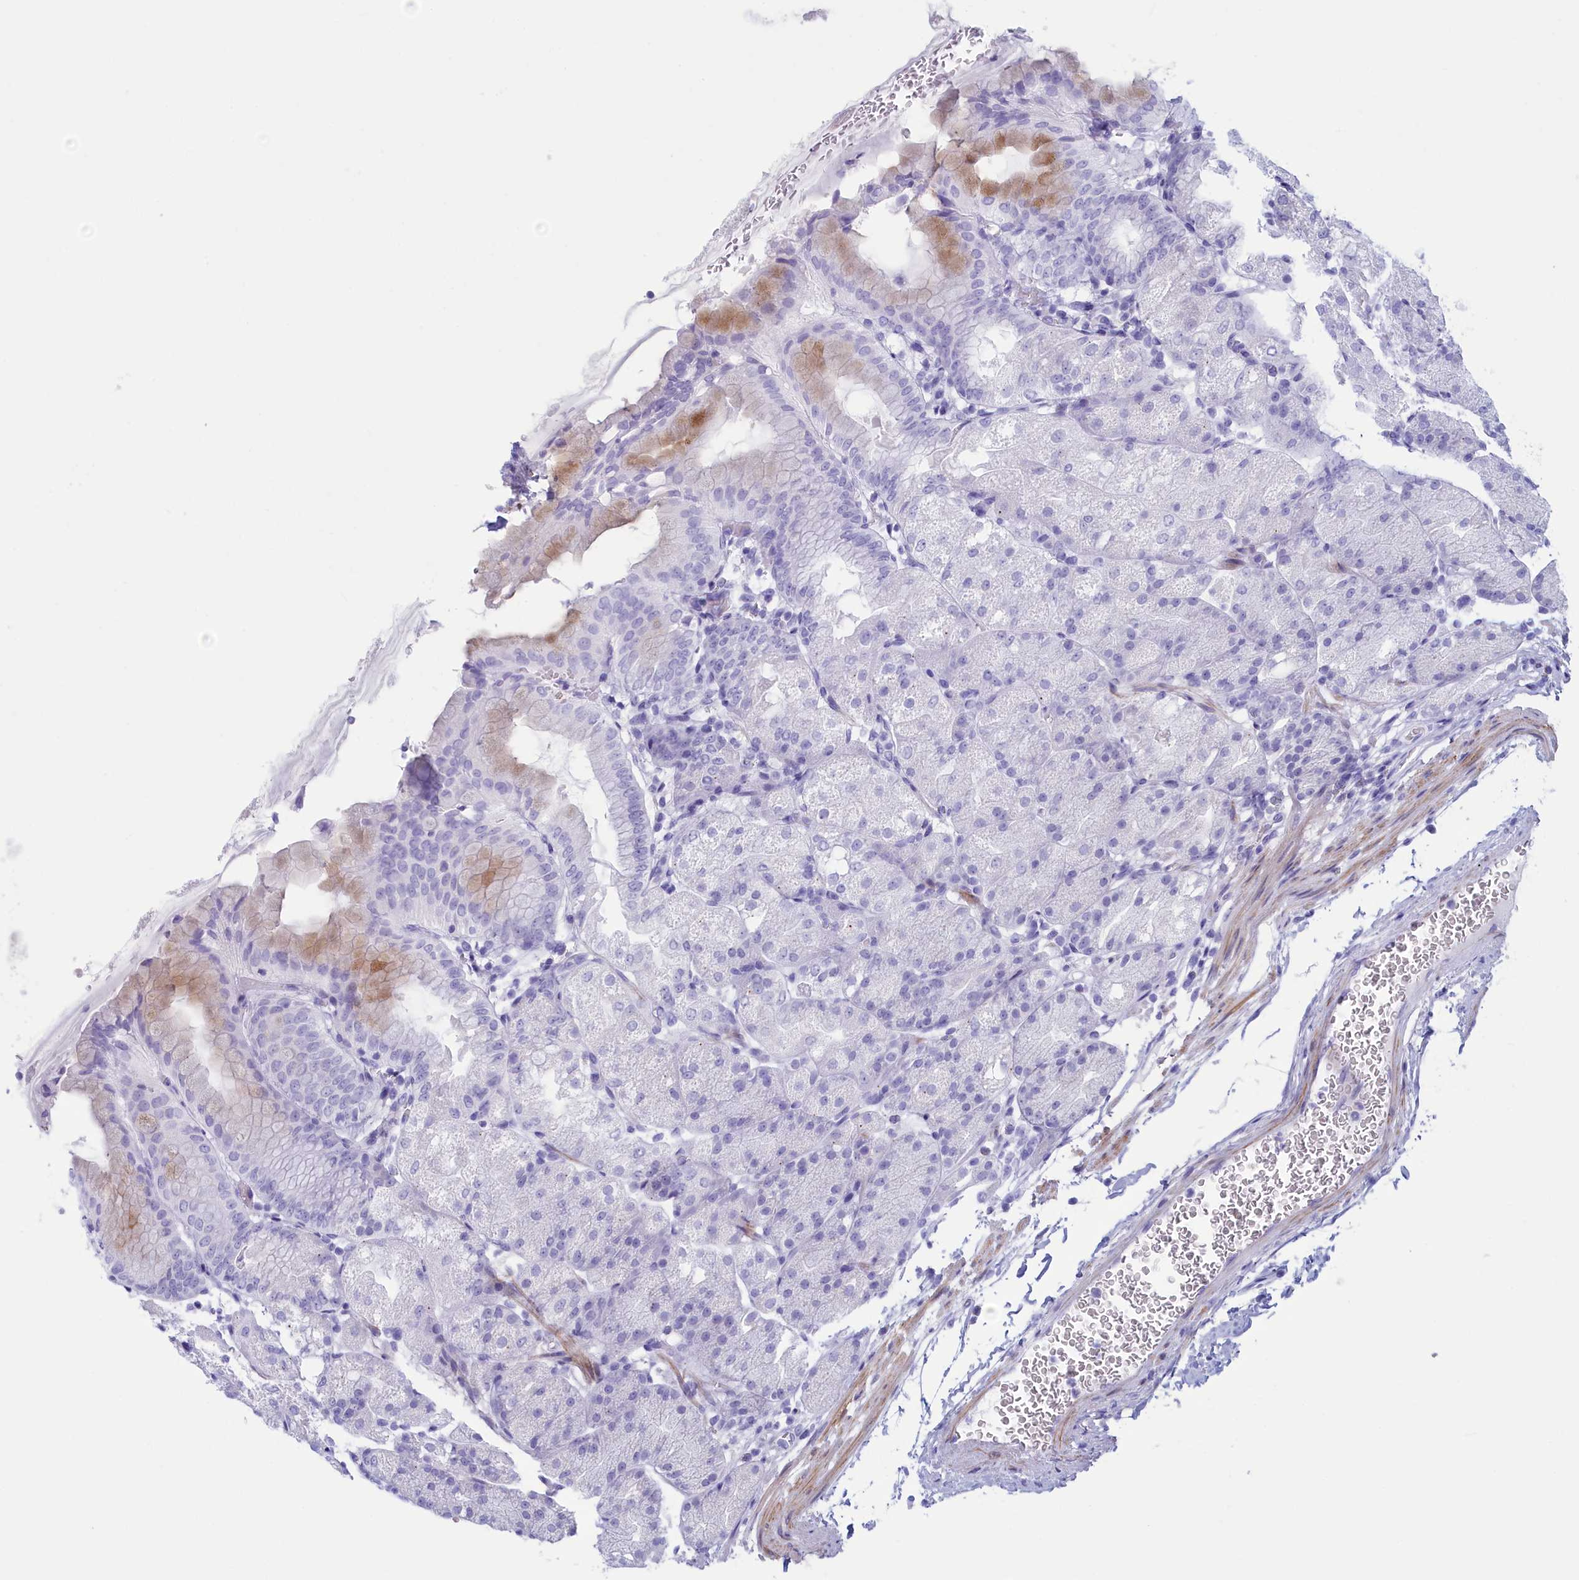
{"staining": {"intensity": "moderate", "quantity": "<25%", "location": "cytoplasmic/membranous"}, "tissue": "stomach", "cell_type": "Glandular cells", "image_type": "normal", "snomed": [{"axis": "morphology", "description": "Normal tissue, NOS"}, {"axis": "topography", "description": "Stomach, upper"}, {"axis": "topography", "description": "Stomach, lower"}], "caption": "IHC image of normal stomach: stomach stained using IHC reveals low levels of moderate protein expression localized specifically in the cytoplasmic/membranous of glandular cells, appearing as a cytoplasmic/membranous brown color.", "gene": "GAPDHS", "patient": {"sex": "male", "age": 62}}